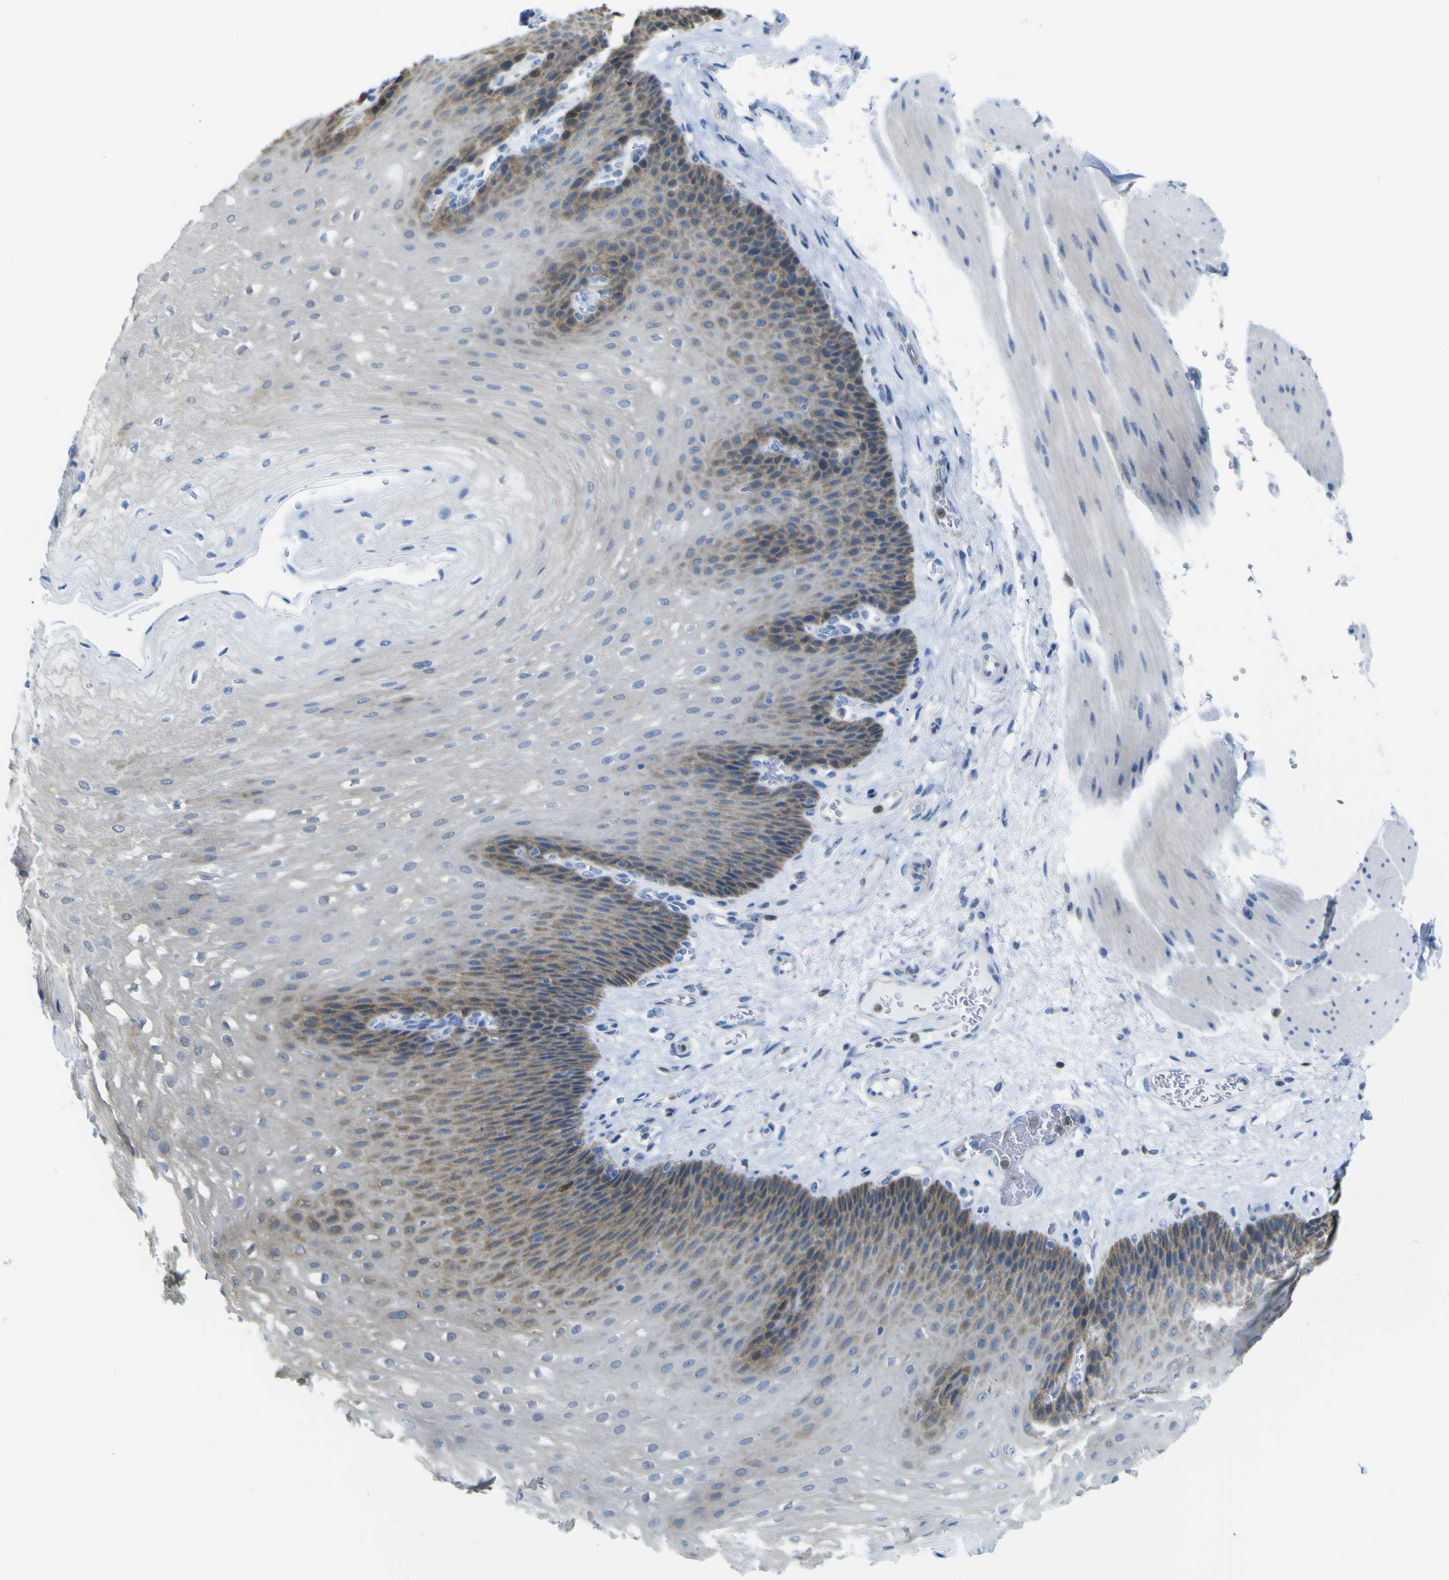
{"staining": {"intensity": "negative", "quantity": "none", "location": "none"}, "tissue": "esophagus", "cell_type": "Squamous epithelial cells", "image_type": "normal", "snomed": [{"axis": "morphology", "description": "Normal tissue, NOS"}, {"axis": "topography", "description": "Esophagus"}], "caption": "Immunohistochemistry (IHC) histopathology image of normal esophagus: human esophagus stained with DAB (3,3'-diaminobenzidine) exhibits no significant protein positivity in squamous epithelial cells. The staining was performed using DAB (3,3'-diaminobenzidine) to visualize the protein expression in brown, while the nuclei were stained in blue with hematoxylin (Magnification: 20x).", "gene": "ABHD3", "patient": {"sex": "female", "age": 72}}